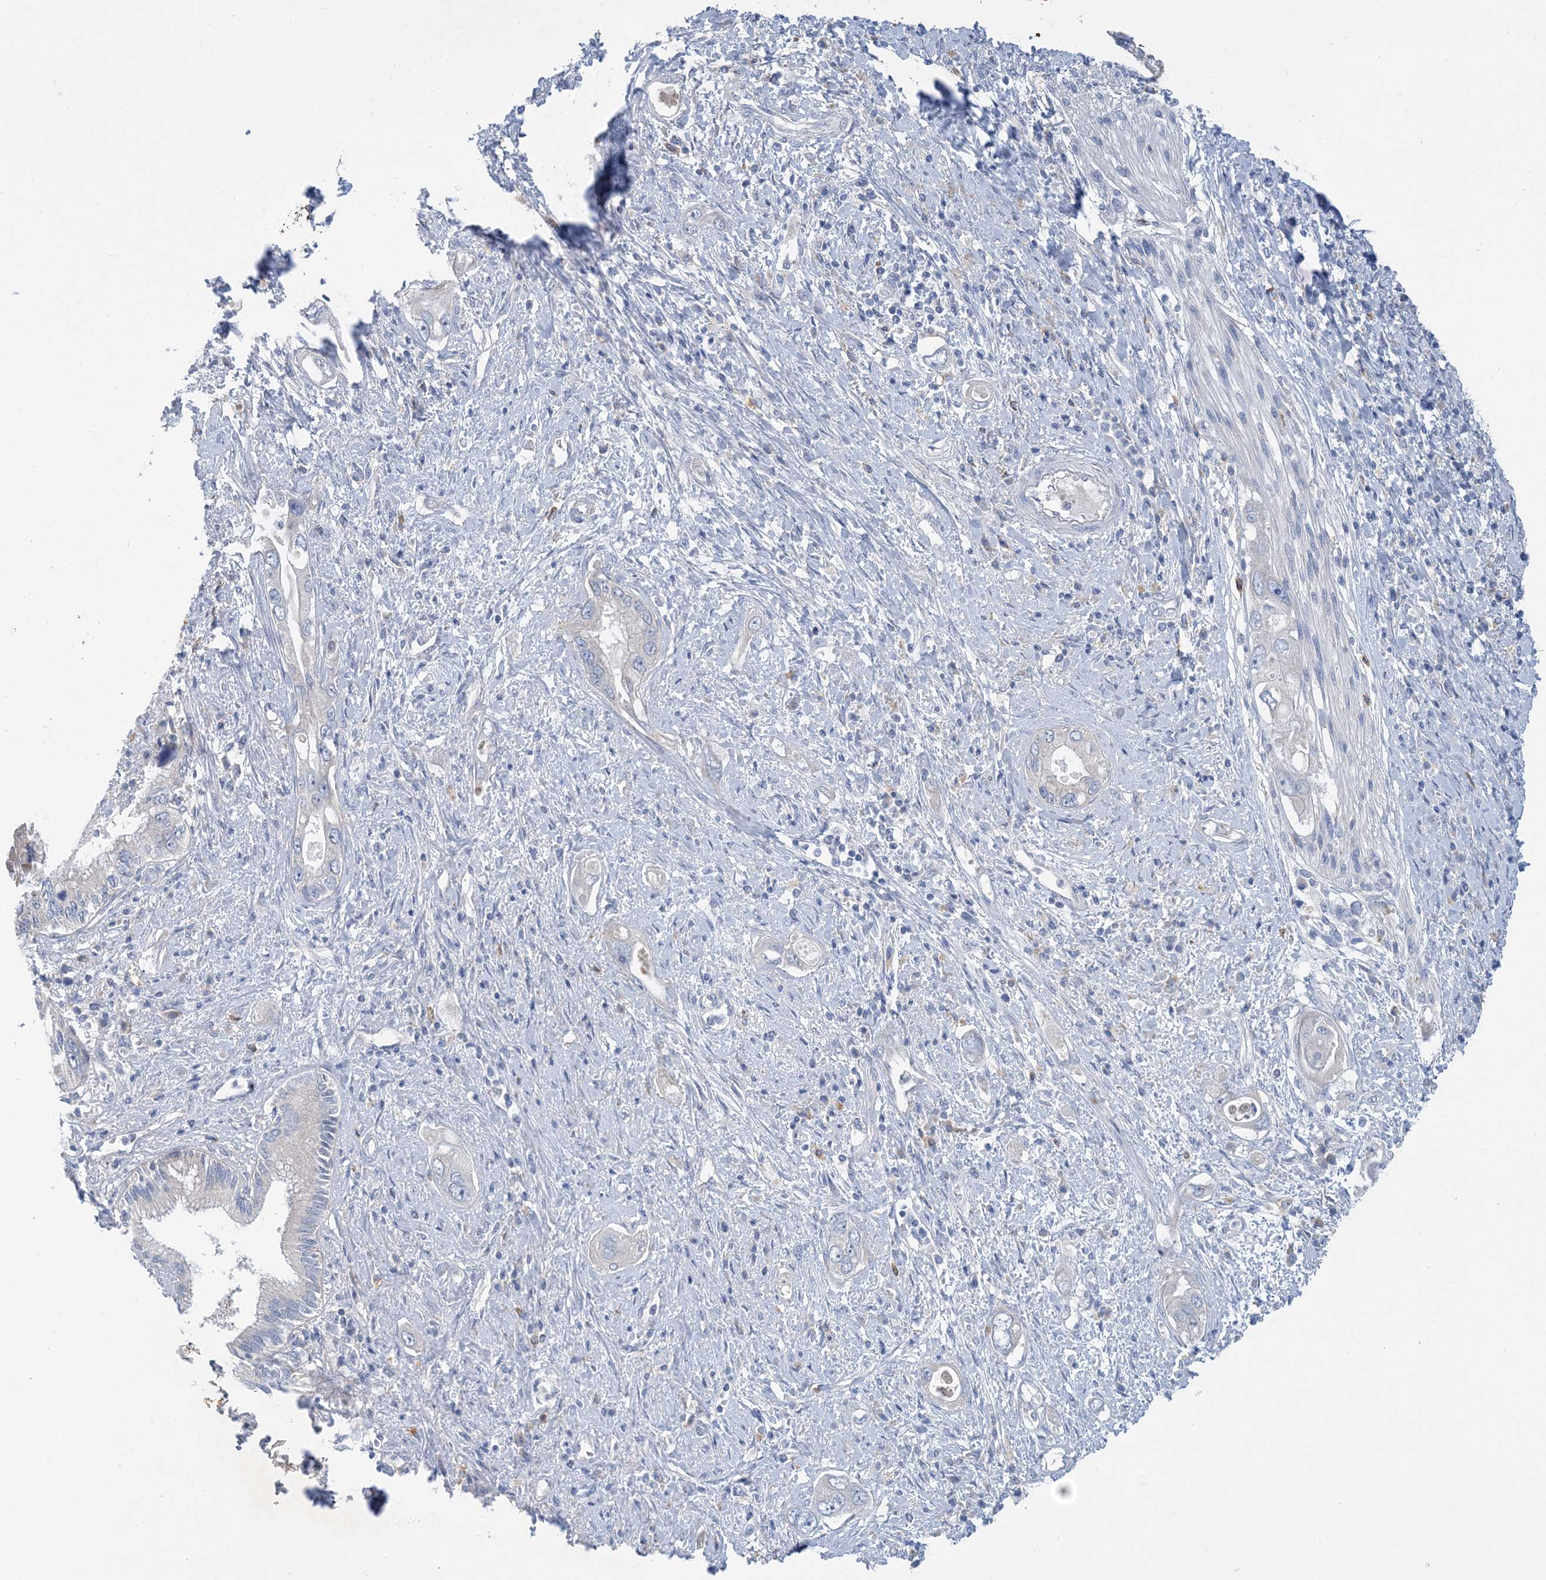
{"staining": {"intensity": "negative", "quantity": "none", "location": "none"}, "tissue": "pancreatic cancer", "cell_type": "Tumor cells", "image_type": "cancer", "snomed": [{"axis": "morphology", "description": "Inflammation, NOS"}, {"axis": "morphology", "description": "Adenocarcinoma, NOS"}, {"axis": "topography", "description": "Pancreas"}], "caption": "Micrograph shows no significant protein staining in tumor cells of pancreatic adenocarcinoma. The staining is performed using DAB brown chromogen with nuclei counter-stained in using hematoxylin.", "gene": "ZCCHC18", "patient": {"sex": "female", "age": 56}}